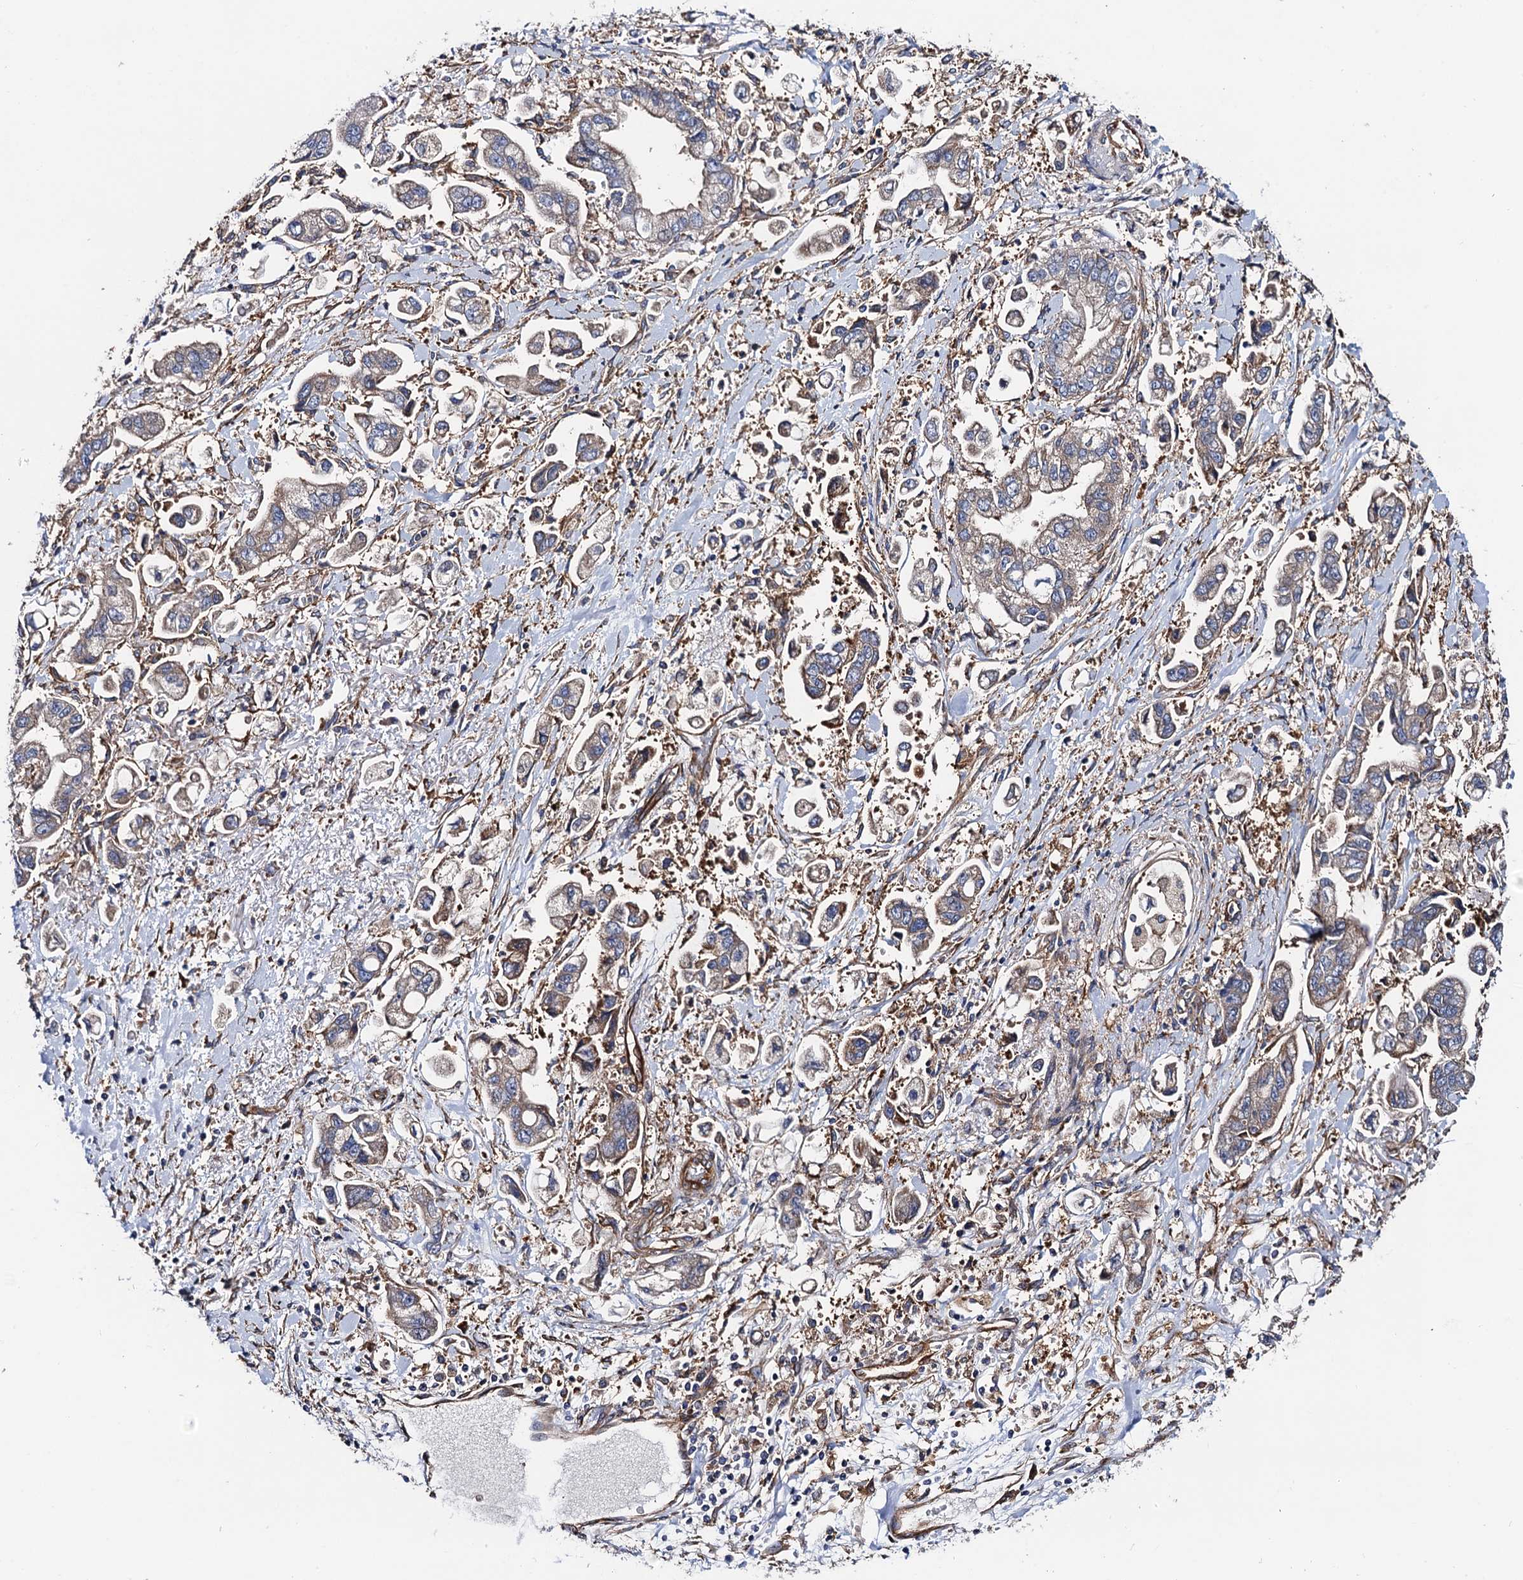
{"staining": {"intensity": "weak", "quantity": "25%-75%", "location": "cytoplasmic/membranous"}, "tissue": "stomach cancer", "cell_type": "Tumor cells", "image_type": "cancer", "snomed": [{"axis": "morphology", "description": "Adenocarcinoma, NOS"}, {"axis": "topography", "description": "Stomach"}], "caption": "IHC of human stomach cancer displays low levels of weak cytoplasmic/membranous staining in about 25%-75% of tumor cells.", "gene": "MRPL48", "patient": {"sex": "male", "age": 62}}